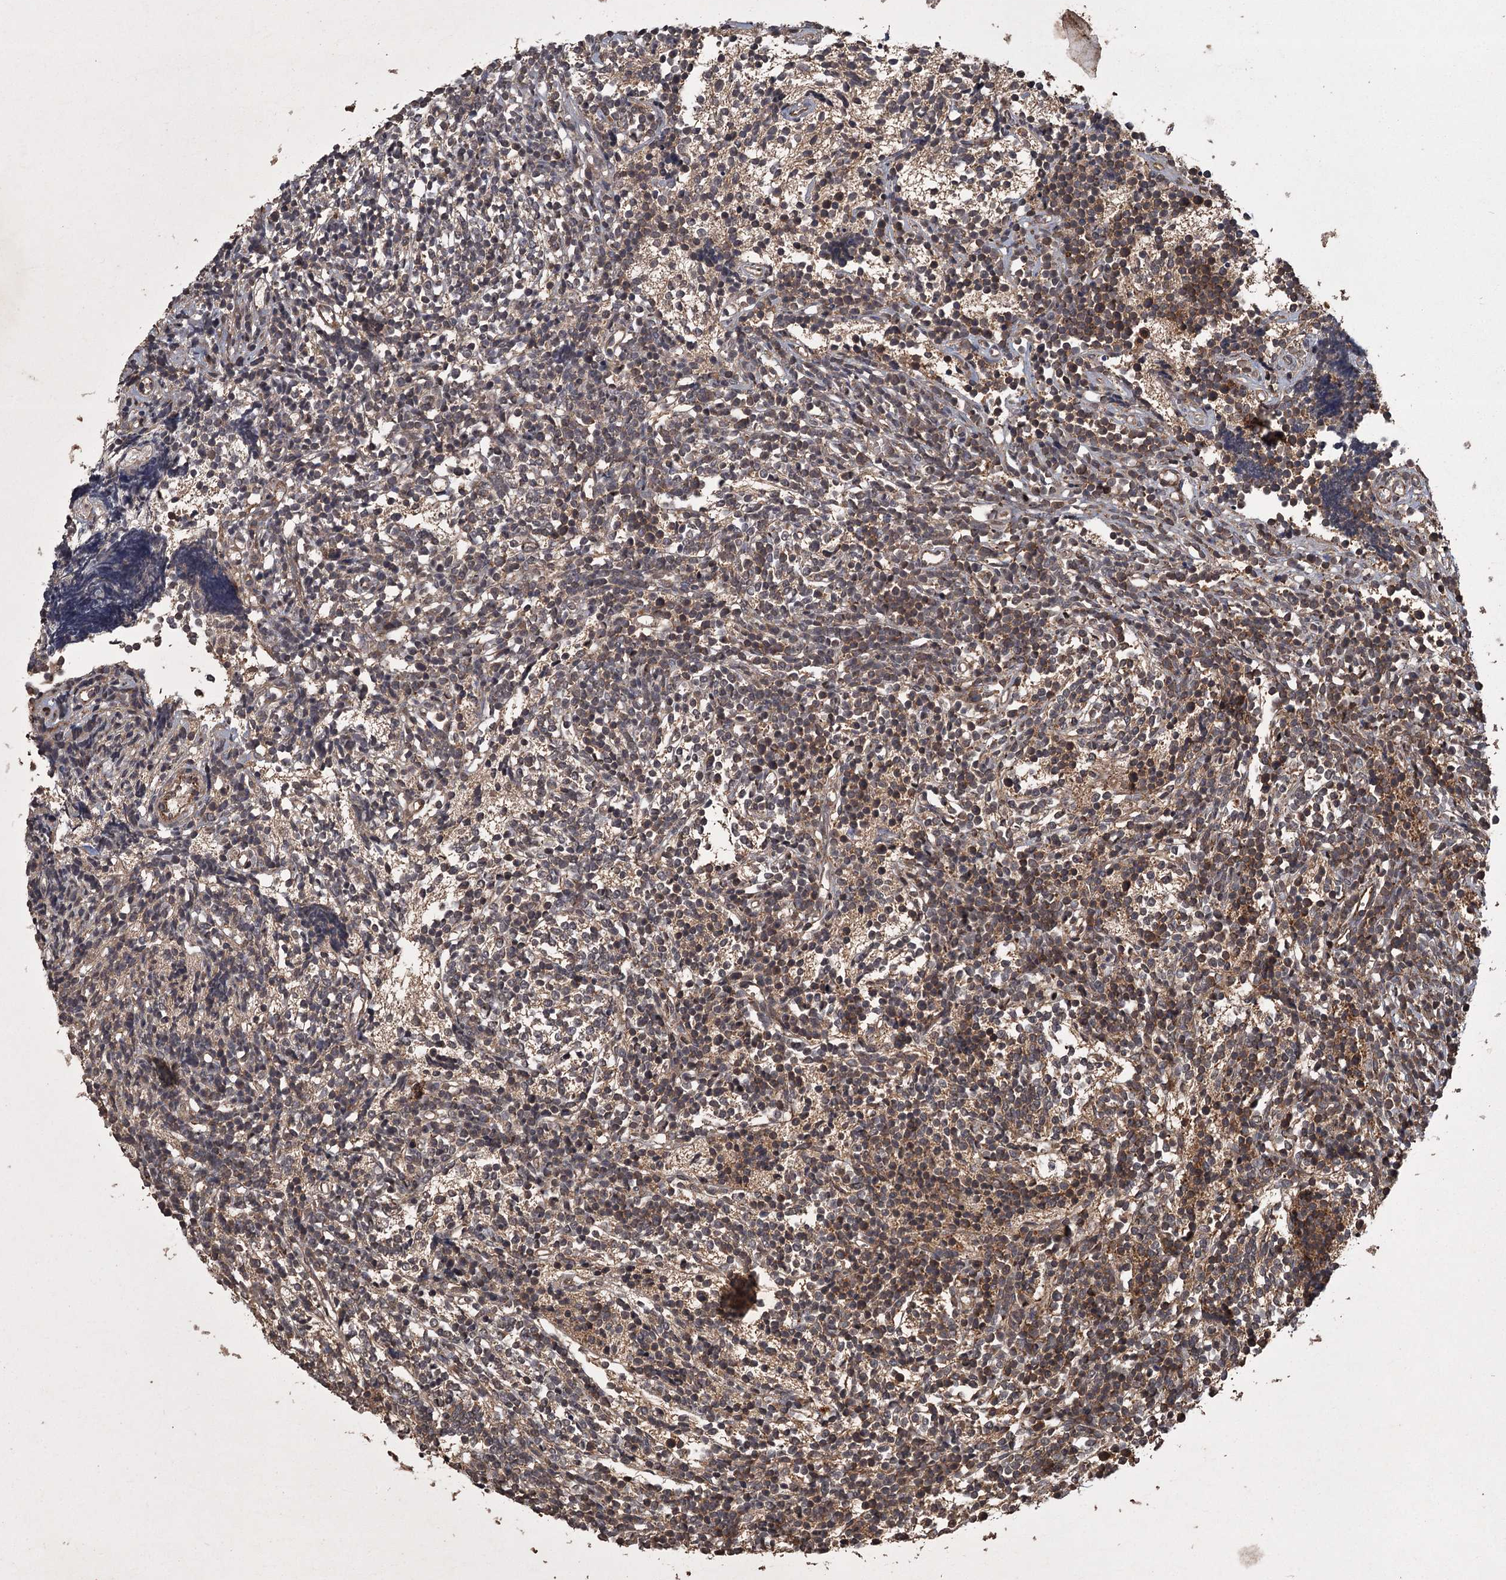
{"staining": {"intensity": "moderate", "quantity": "25%-75%", "location": "cytoplasmic/membranous"}, "tissue": "glioma", "cell_type": "Tumor cells", "image_type": "cancer", "snomed": [{"axis": "morphology", "description": "Glioma, malignant, Low grade"}, {"axis": "topography", "description": "Brain"}], "caption": "A high-resolution image shows immunohistochemistry staining of low-grade glioma (malignant), which demonstrates moderate cytoplasmic/membranous positivity in approximately 25%-75% of tumor cells. (brown staining indicates protein expression, while blue staining denotes nuclei).", "gene": "RPAP3", "patient": {"sex": "female", "age": 1}}